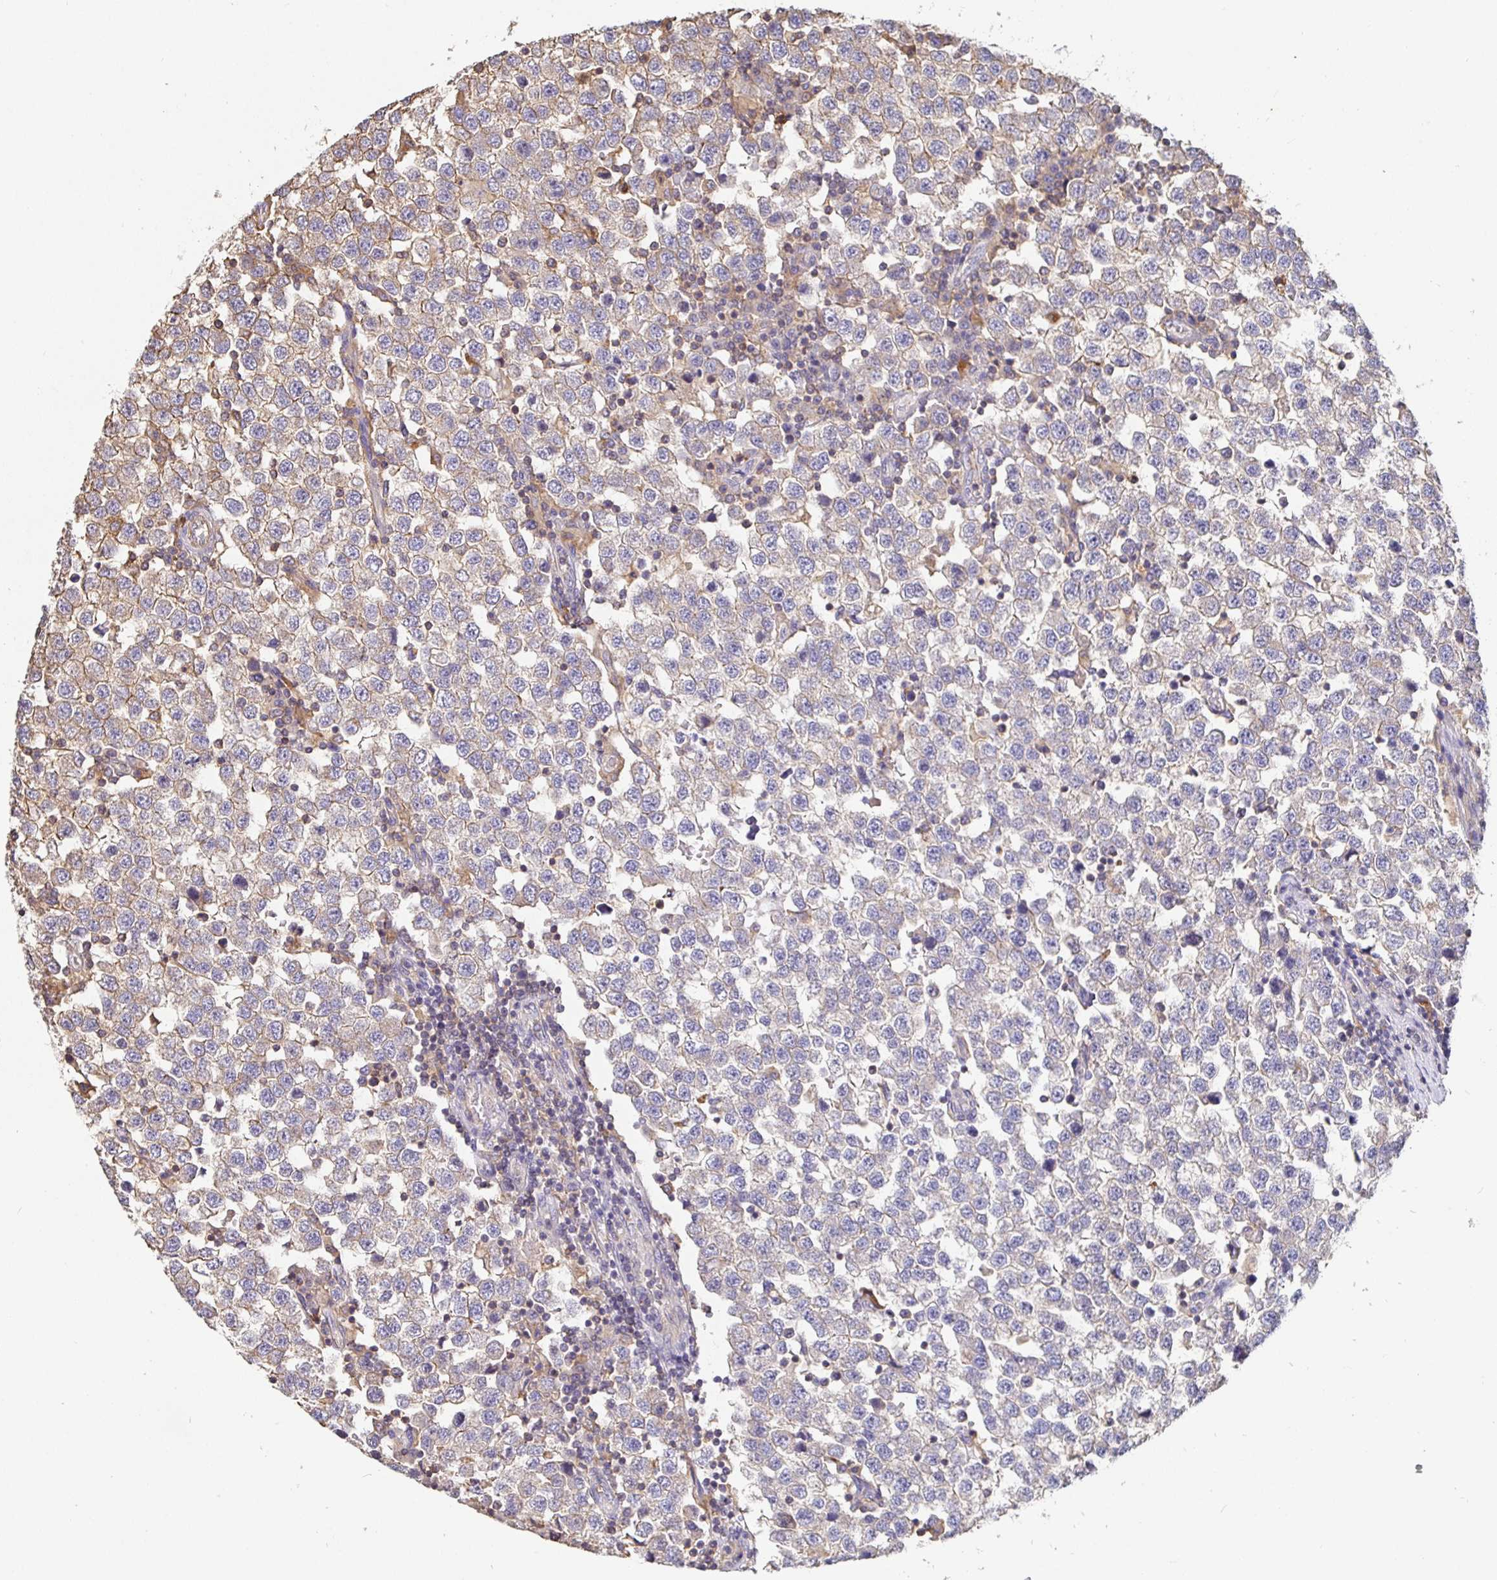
{"staining": {"intensity": "weak", "quantity": "<25%", "location": "cytoplasmic/membranous"}, "tissue": "testis cancer", "cell_type": "Tumor cells", "image_type": "cancer", "snomed": [{"axis": "morphology", "description": "Seminoma, NOS"}, {"axis": "topography", "description": "Testis"}], "caption": "Protein analysis of testis cancer (seminoma) demonstrates no significant expression in tumor cells. (DAB immunohistochemistry (IHC) visualized using brightfield microscopy, high magnification).", "gene": "C1QTNF7", "patient": {"sex": "male", "age": 34}}